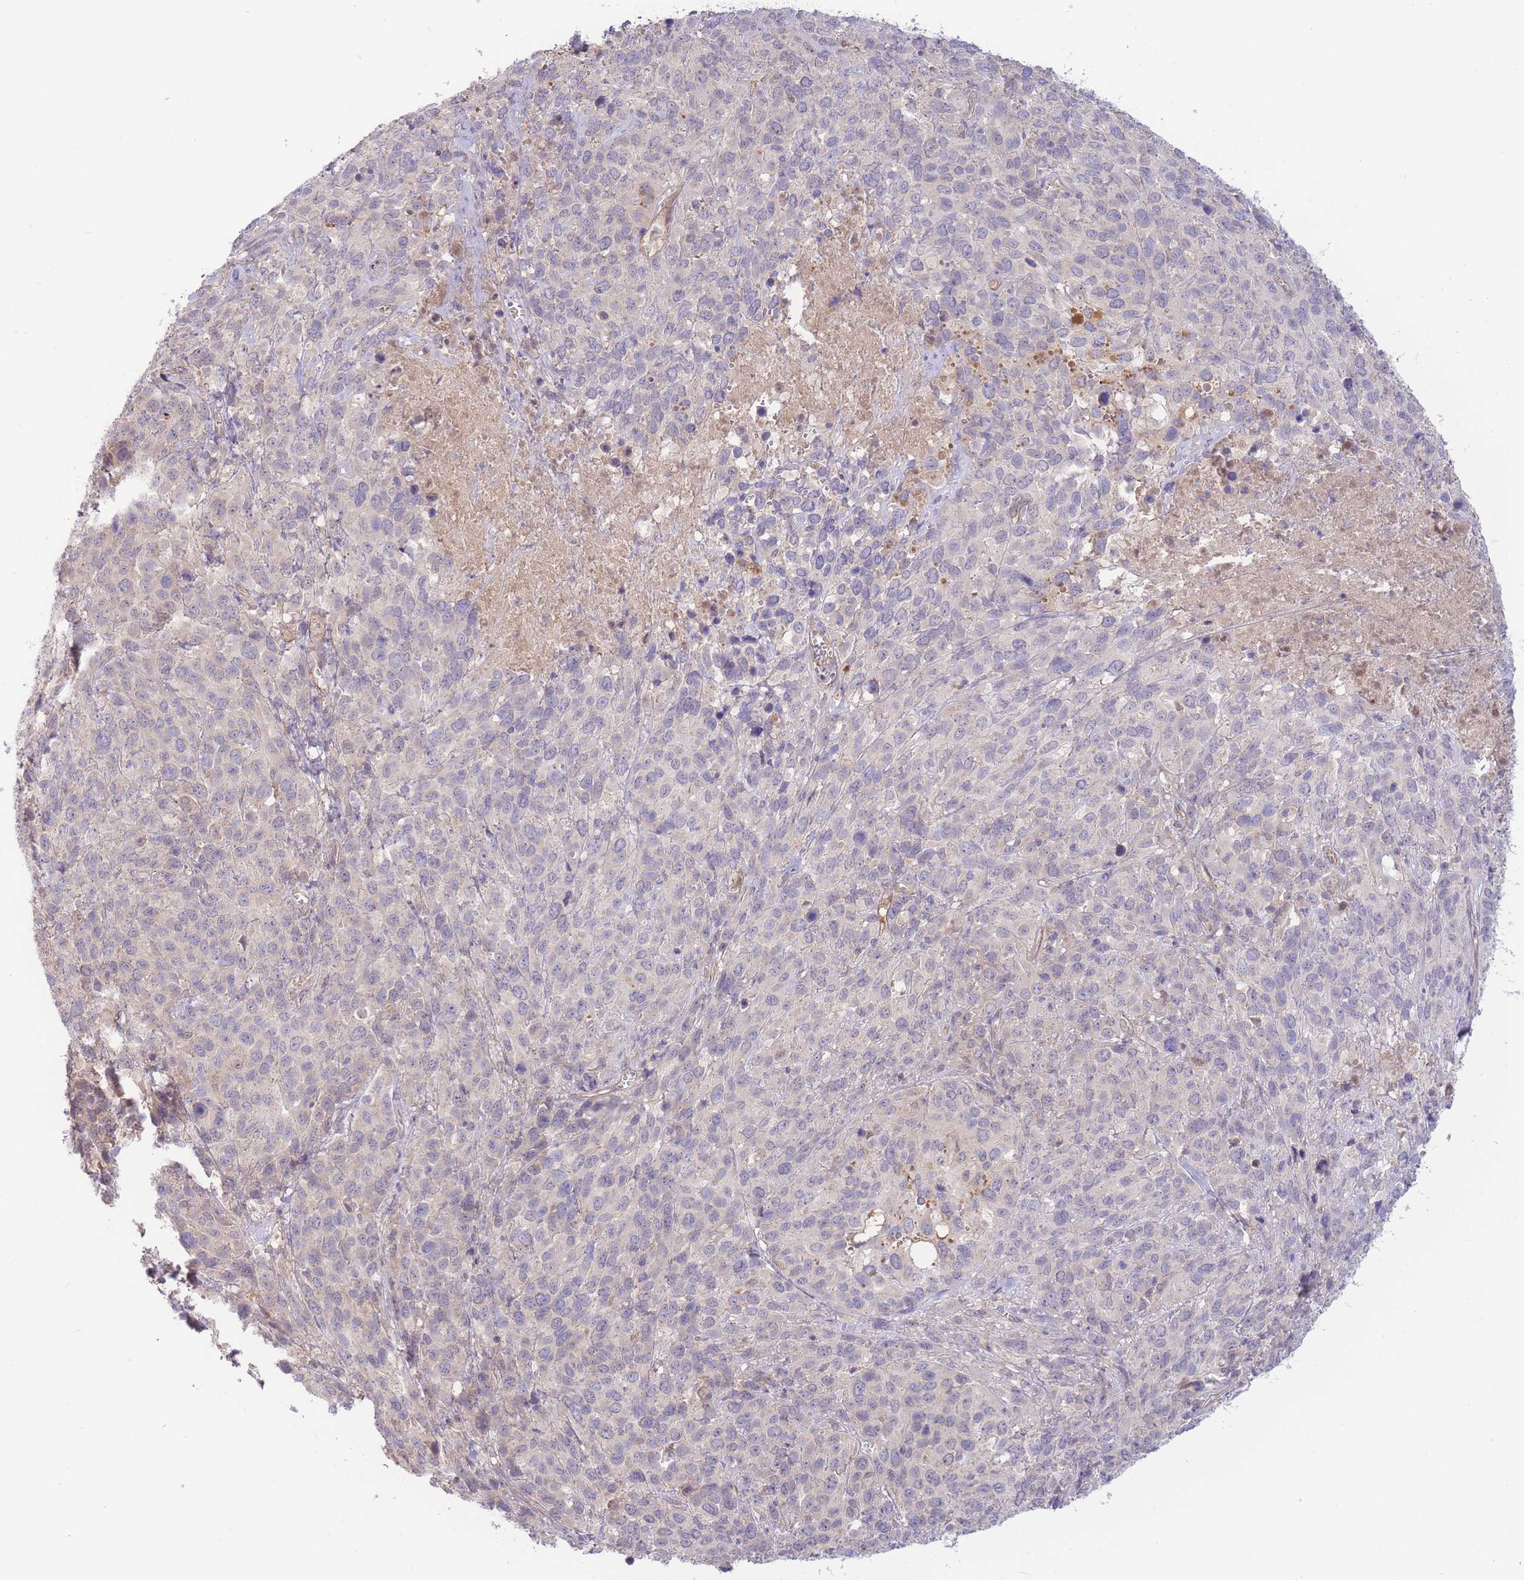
{"staining": {"intensity": "weak", "quantity": "<25%", "location": "cytoplasmic/membranous"}, "tissue": "cervical cancer", "cell_type": "Tumor cells", "image_type": "cancer", "snomed": [{"axis": "morphology", "description": "Squamous cell carcinoma, NOS"}, {"axis": "topography", "description": "Cervix"}], "caption": "High magnification brightfield microscopy of cervical cancer stained with DAB (3,3'-diaminobenzidine) (brown) and counterstained with hematoxylin (blue): tumor cells show no significant positivity.", "gene": "NDUFAF5", "patient": {"sex": "female", "age": 51}}